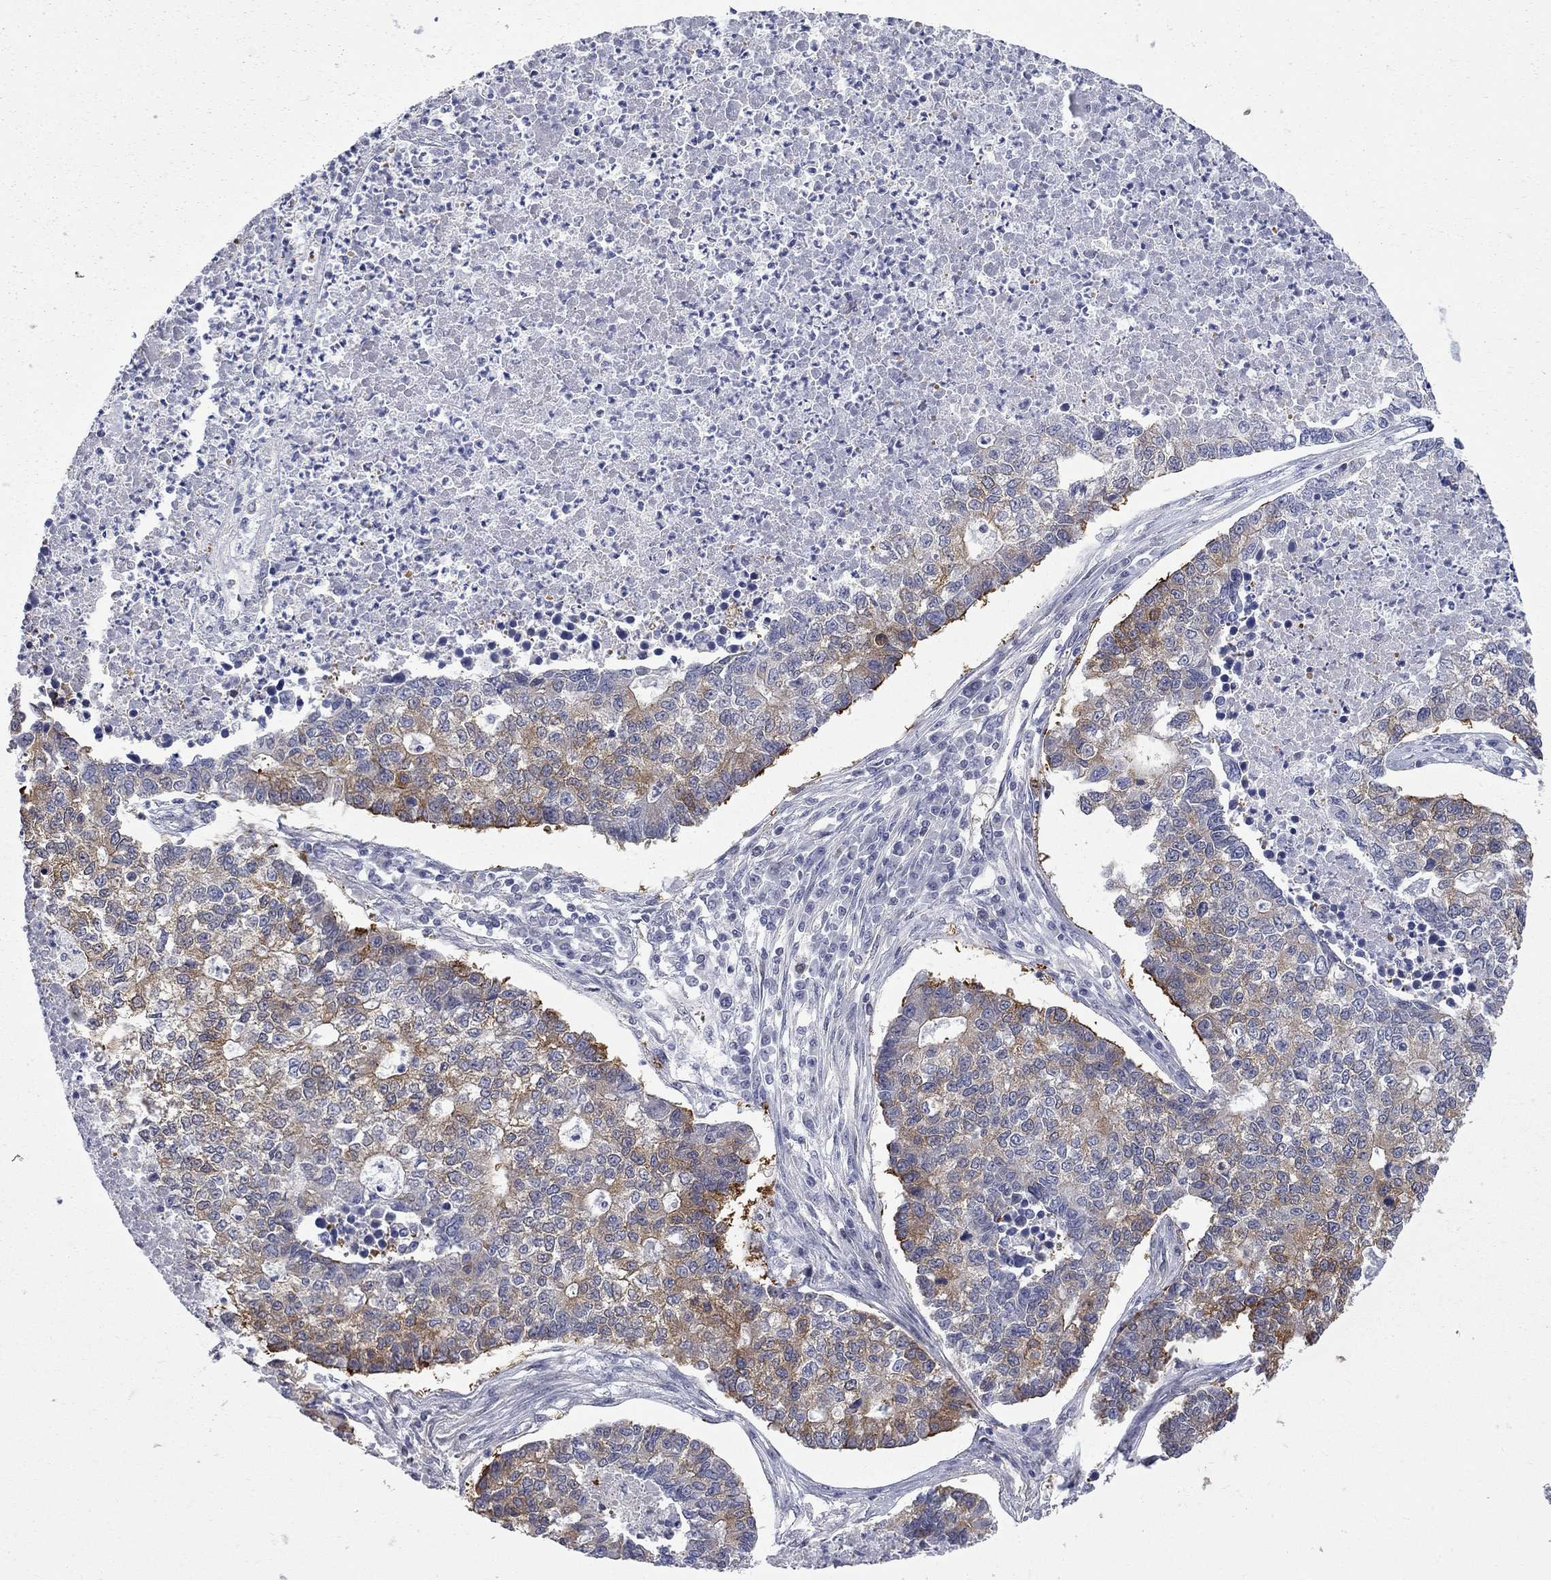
{"staining": {"intensity": "strong", "quantity": "25%-75%", "location": "cytoplasmic/membranous"}, "tissue": "lung cancer", "cell_type": "Tumor cells", "image_type": "cancer", "snomed": [{"axis": "morphology", "description": "Adenocarcinoma, NOS"}, {"axis": "topography", "description": "Lung"}], "caption": "This histopathology image reveals lung cancer stained with immunohistochemistry (IHC) to label a protein in brown. The cytoplasmic/membranous of tumor cells show strong positivity for the protein. Nuclei are counter-stained blue.", "gene": "GALNT8", "patient": {"sex": "male", "age": 57}}